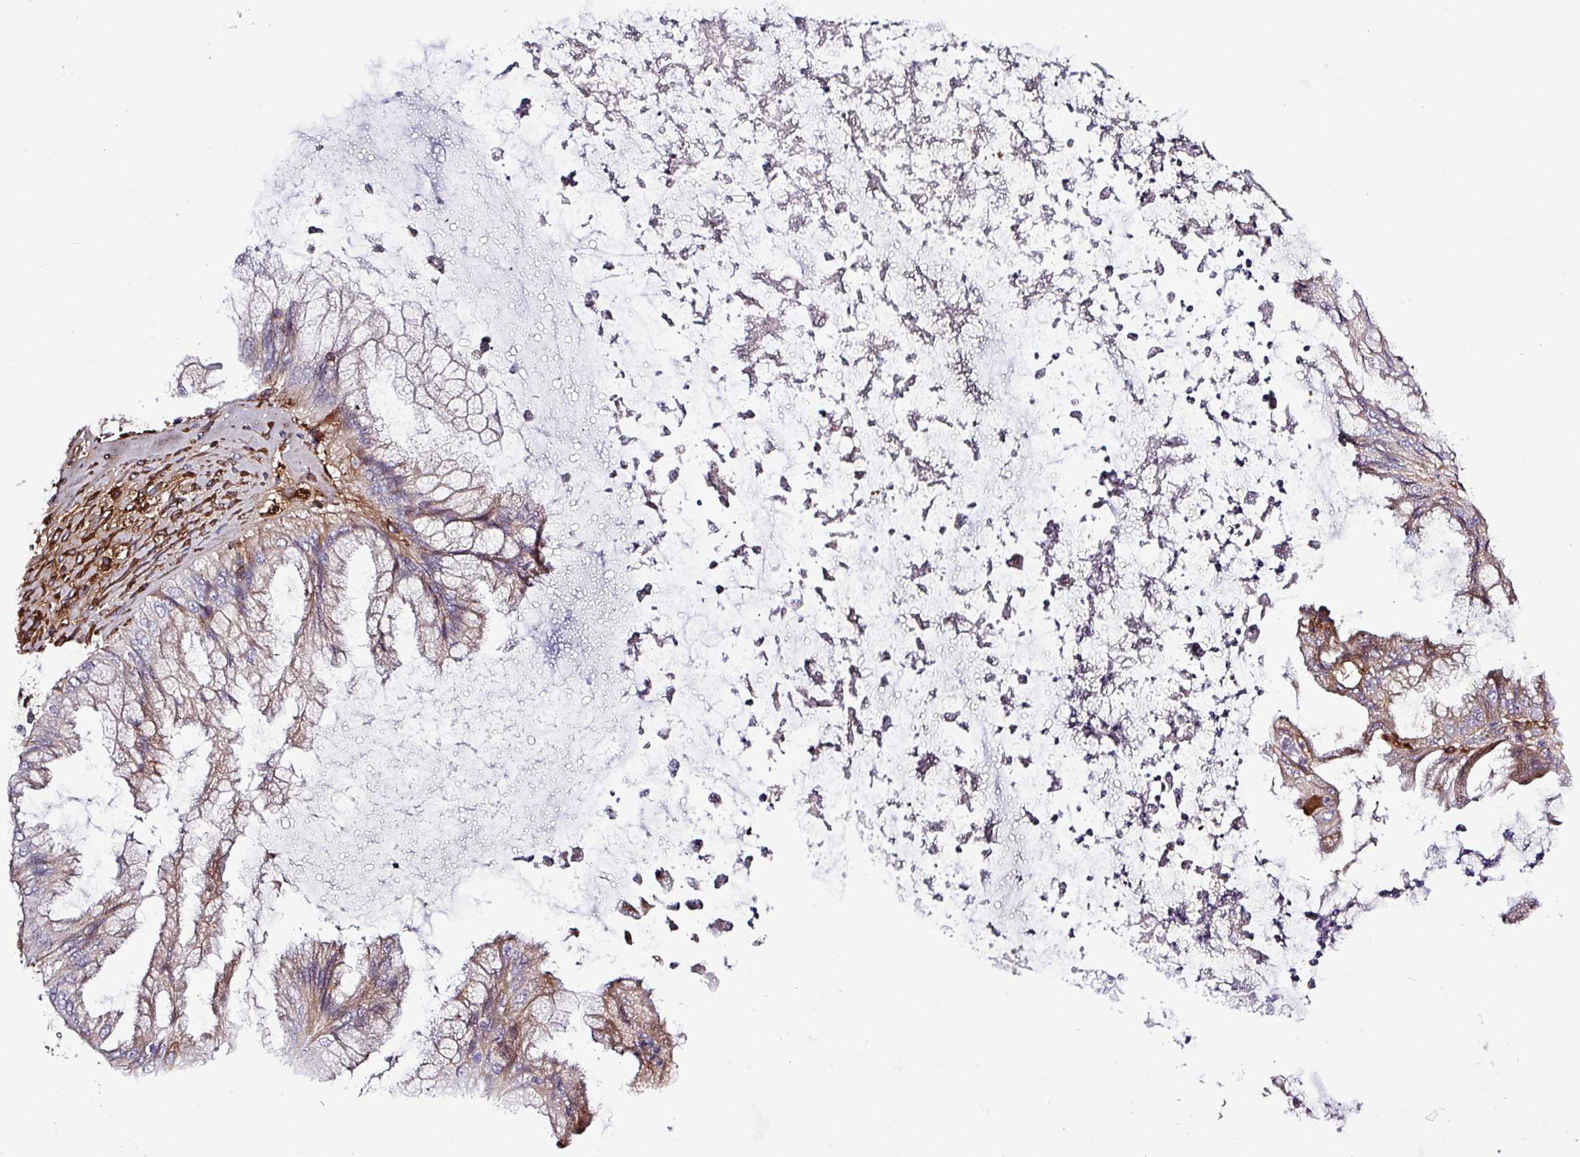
{"staining": {"intensity": "weak", "quantity": ">75%", "location": "cytoplasmic/membranous"}, "tissue": "ovarian cancer", "cell_type": "Tumor cells", "image_type": "cancer", "snomed": [{"axis": "morphology", "description": "Cystadenocarcinoma, mucinous, NOS"}, {"axis": "topography", "description": "Ovary"}], "caption": "Human ovarian mucinous cystadenocarcinoma stained for a protein (brown) reveals weak cytoplasmic/membranous positive staining in approximately >75% of tumor cells.", "gene": "CWH43", "patient": {"sex": "female", "age": 35}}